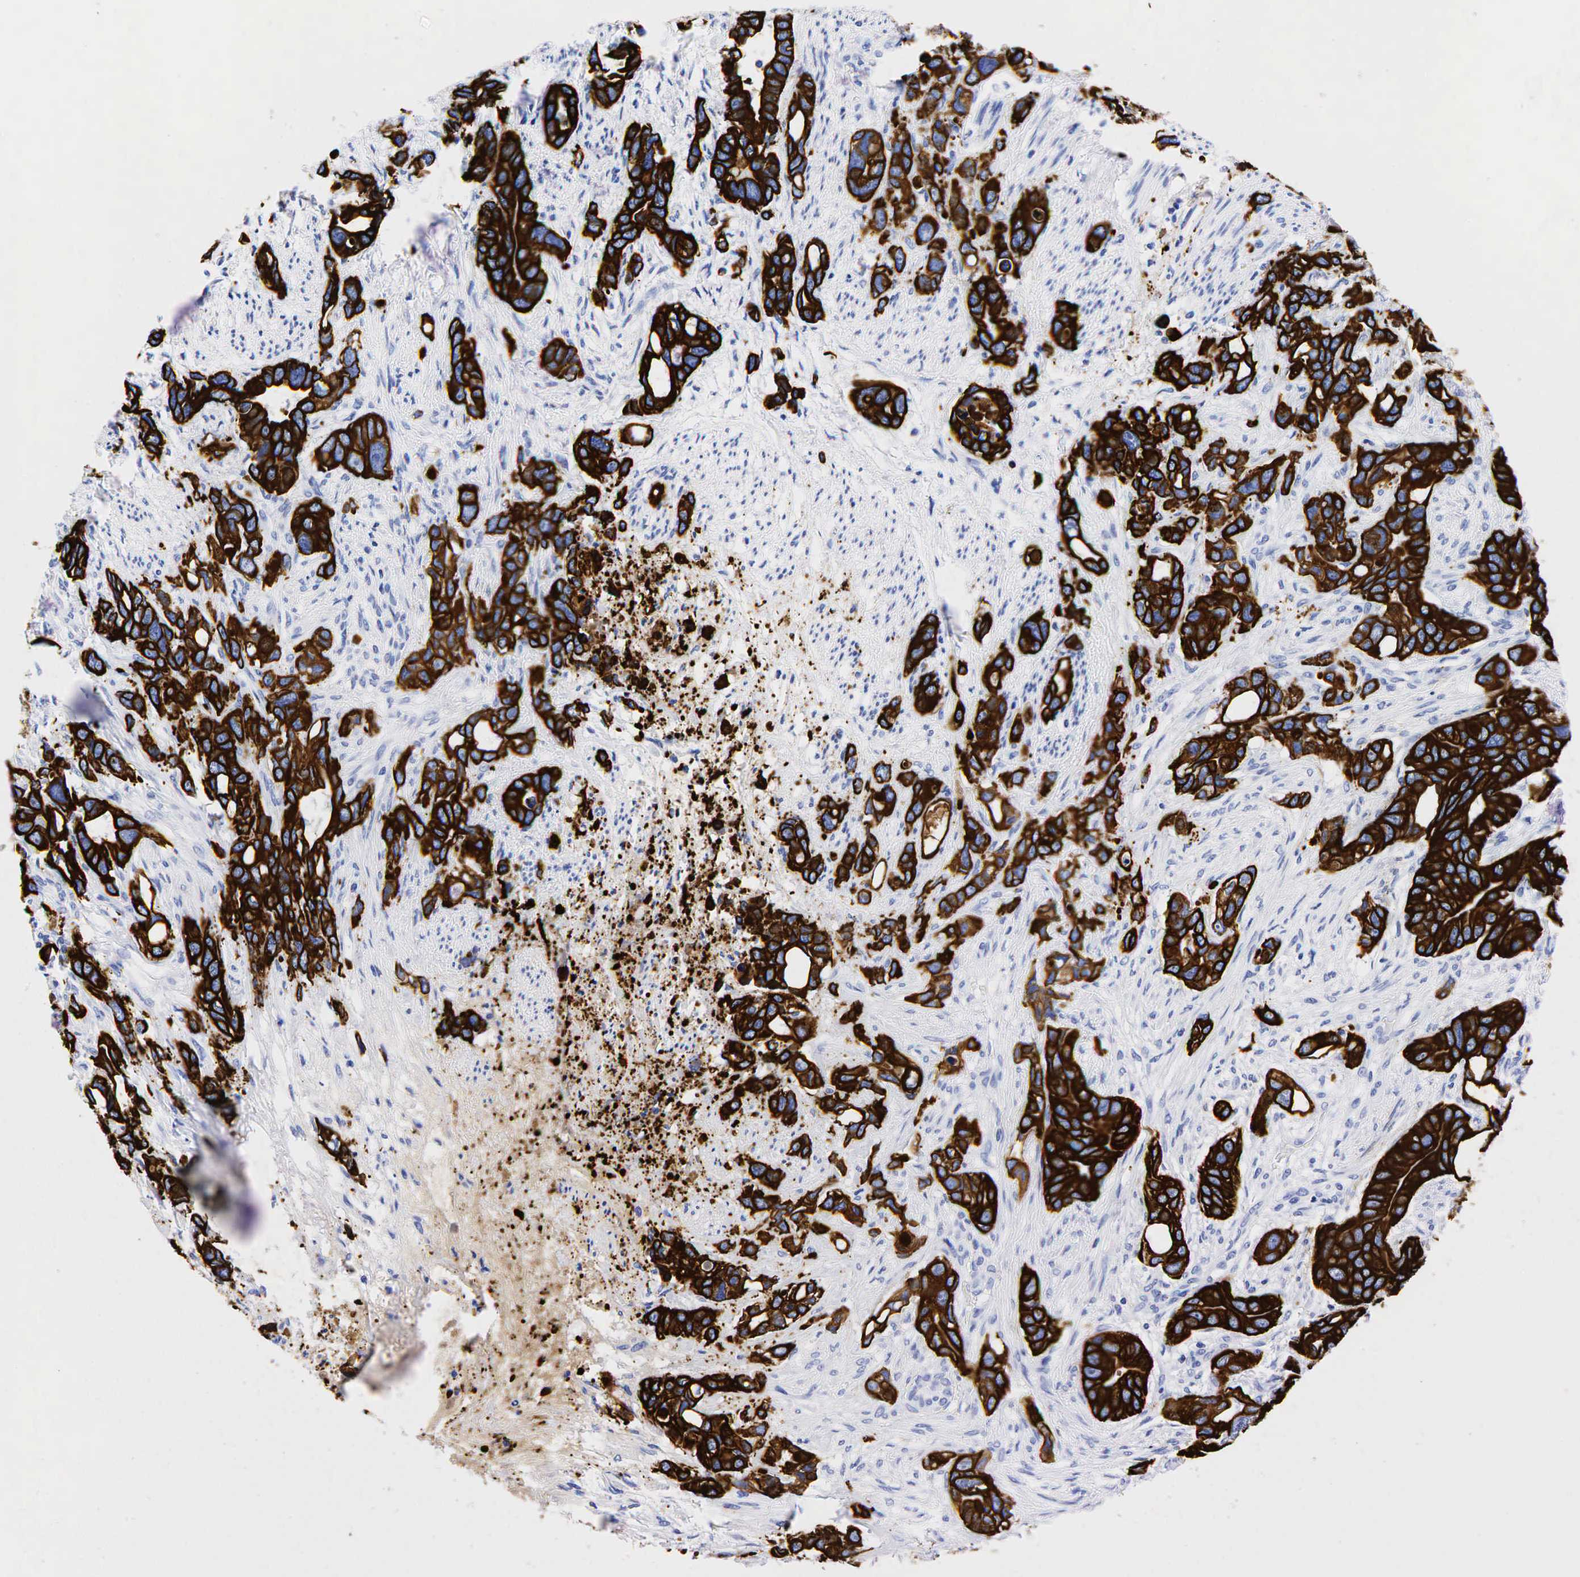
{"staining": {"intensity": "strong", "quantity": ">75%", "location": "cytoplasmic/membranous"}, "tissue": "stomach cancer", "cell_type": "Tumor cells", "image_type": "cancer", "snomed": [{"axis": "morphology", "description": "Adenocarcinoma, NOS"}, {"axis": "topography", "description": "Stomach, upper"}], "caption": "About >75% of tumor cells in human stomach adenocarcinoma demonstrate strong cytoplasmic/membranous protein positivity as visualized by brown immunohistochemical staining.", "gene": "KRT19", "patient": {"sex": "male", "age": 47}}